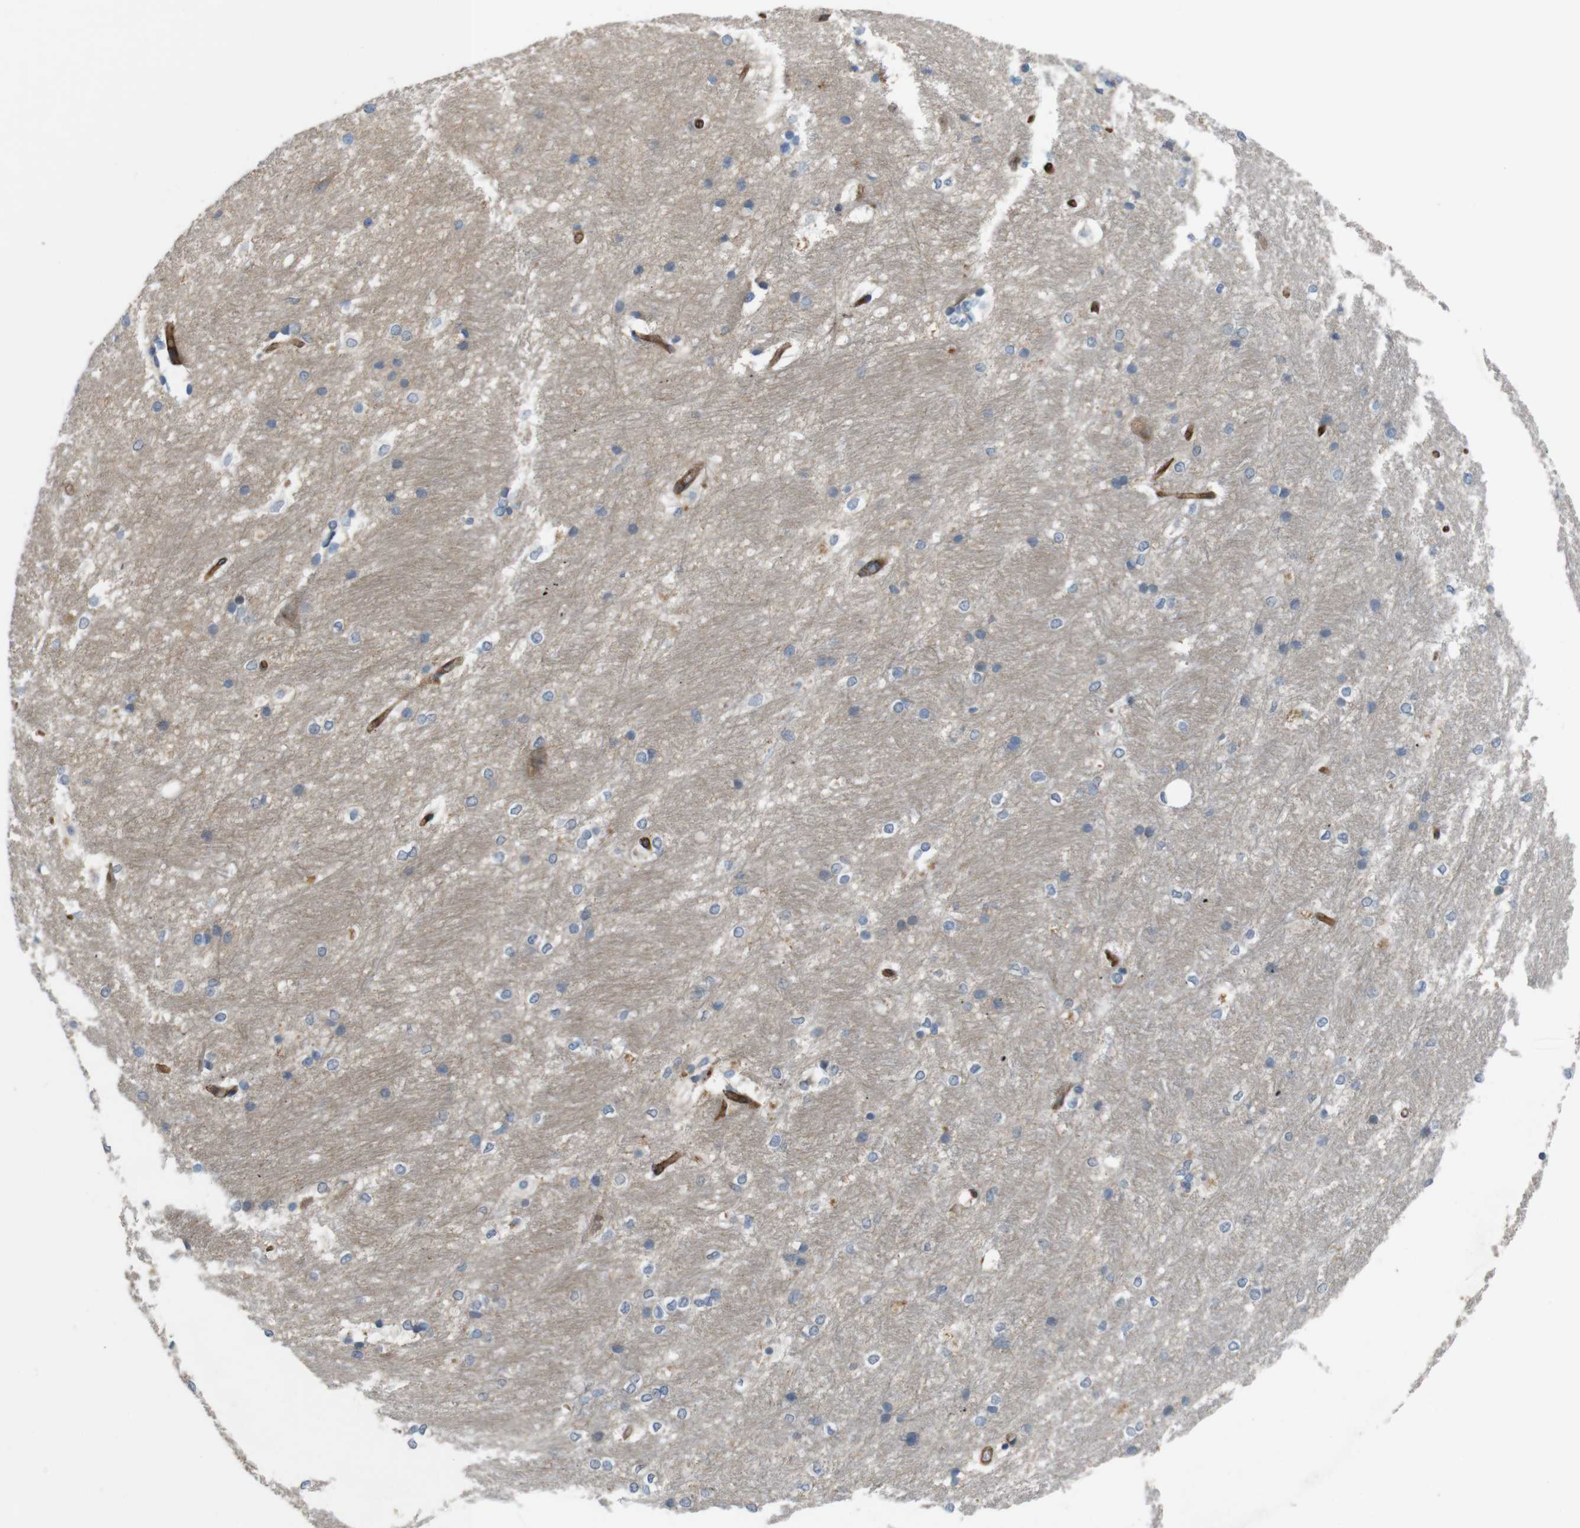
{"staining": {"intensity": "negative", "quantity": "none", "location": "none"}, "tissue": "hippocampus", "cell_type": "Glial cells", "image_type": "normal", "snomed": [{"axis": "morphology", "description": "Normal tissue, NOS"}, {"axis": "topography", "description": "Hippocampus"}], "caption": "Immunohistochemistry photomicrograph of unremarkable hippocampus: hippocampus stained with DAB demonstrates no significant protein staining in glial cells.", "gene": "BVES", "patient": {"sex": "female", "age": 19}}